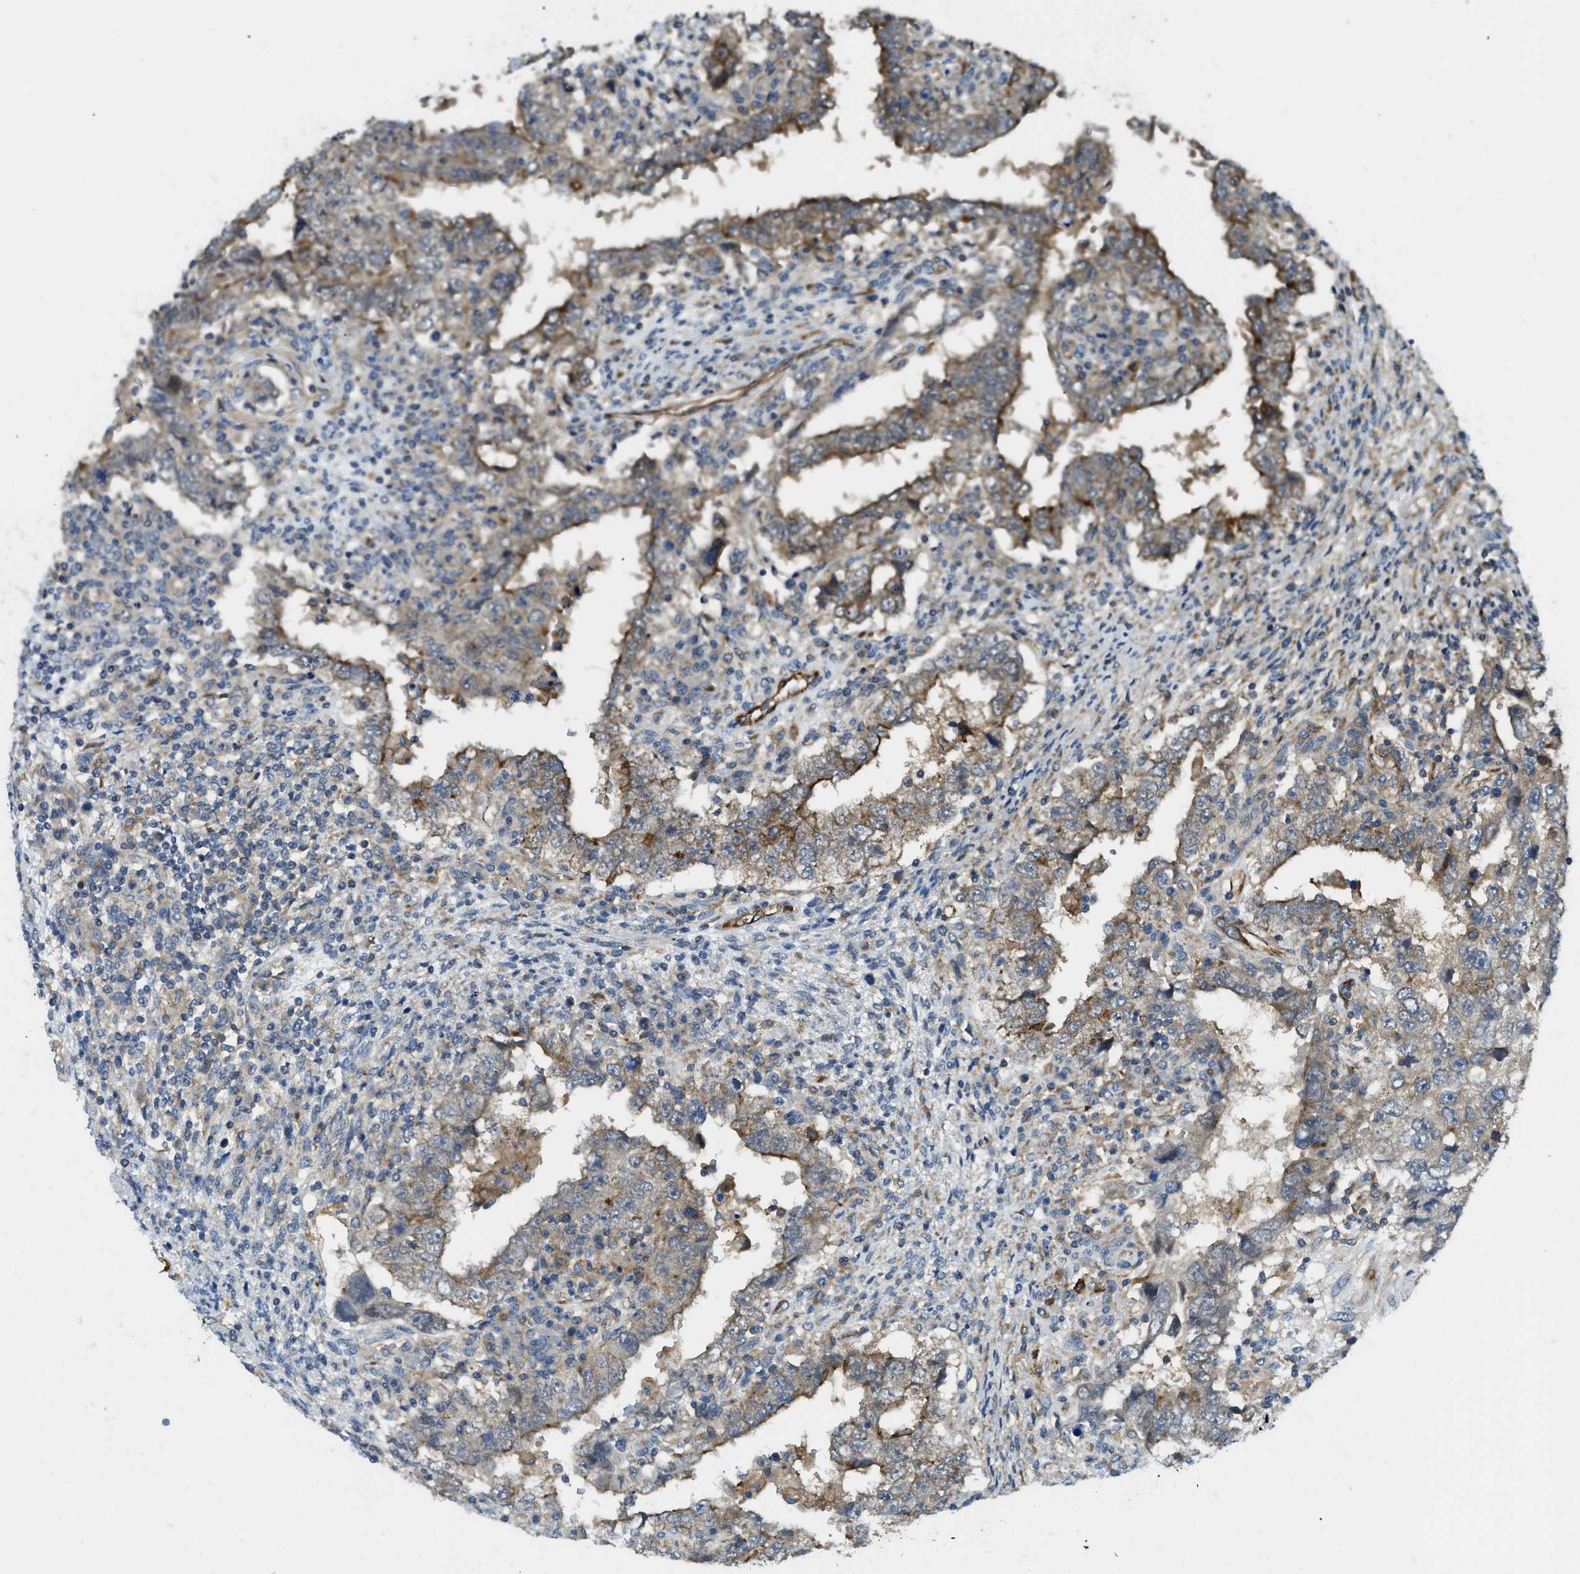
{"staining": {"intensity": "moderate", "quantity": "<25%", "location": "cytoplasmic/membranous"}, "tissue": "testis cancer", "cell_type": "Tumor cells", "image_type": "cancer", "snomed": [{"axis": "morphology", "description": "Carcinoma, Embryonal, NOS"}, {"axis": "topography", "description": "Testis"}], "caption": "Immunohistochemical staining of testis embryonal carcinoma exhibits low levels of moderate cytoplasmic/membranous expression in approximately <25% of tumor cells.", "gene": "BAG4", "patient": {"sex": "male", "age": 26}}